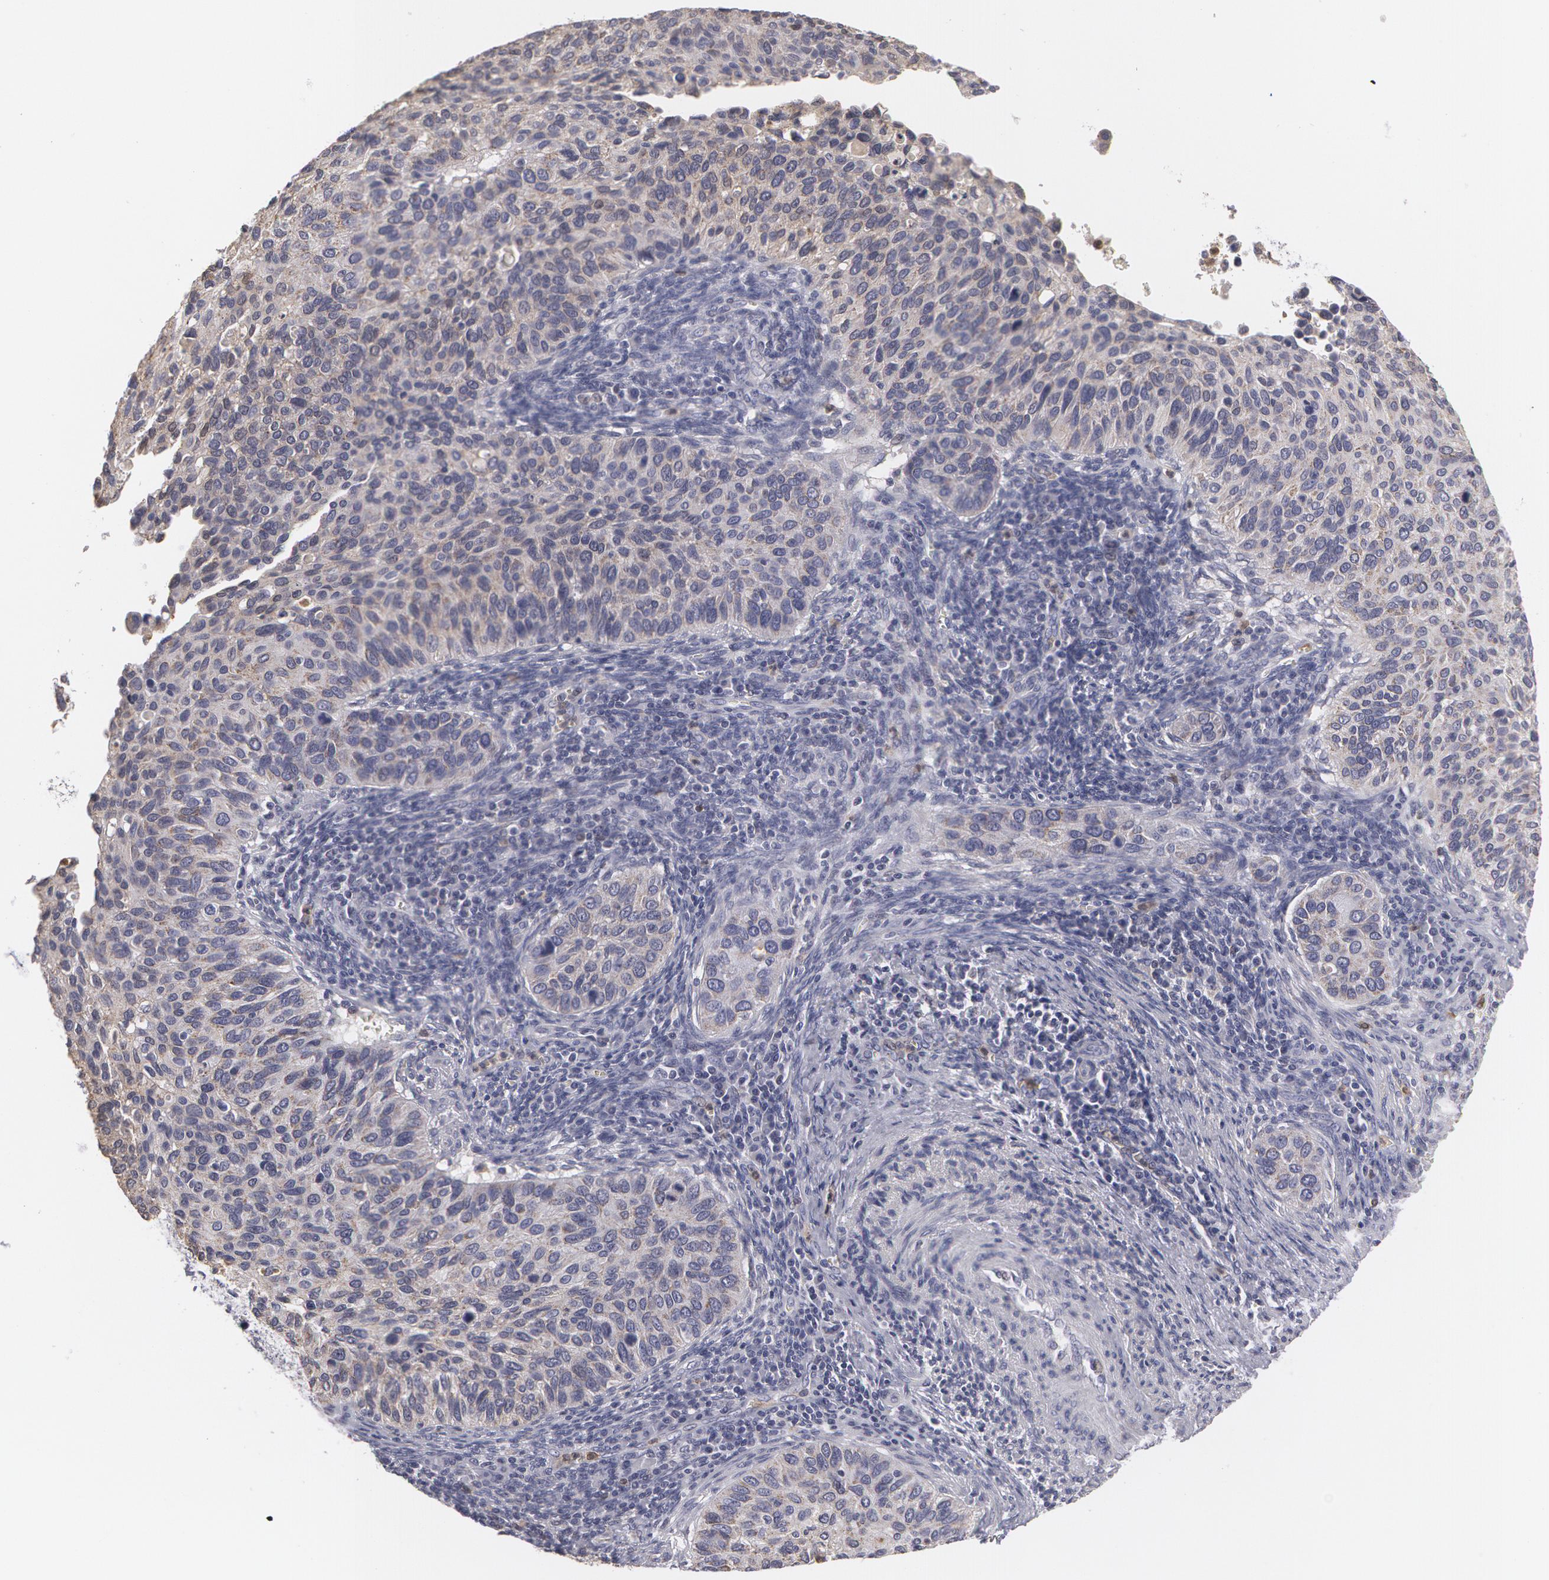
{"staining": {"intensity": "weak", "quantity": ">75%", "location": "cytoplasmic/membranous"}, "tissue": "cervical cancer", "cell_type": "Tumor cells", "image_type": "cancer", "snomed": [{"axis": "morphology", "description": "Adenocarcinoma, NOS"}, {"axis": "topography", "description": "Cervix"}], "caption": "Weak cytoplasmic/membranous protein staining is identified in approximately >75% of tumor cells in cervical cancer (adenocarcinoma). The staining was performed using DAB to visualize the protein expression in brown, while the nuclei were stained in blue with hematoxylin (Magnification: 20x).", "gene": "CAT", "patient": {"sex": "female", "age": 29}}